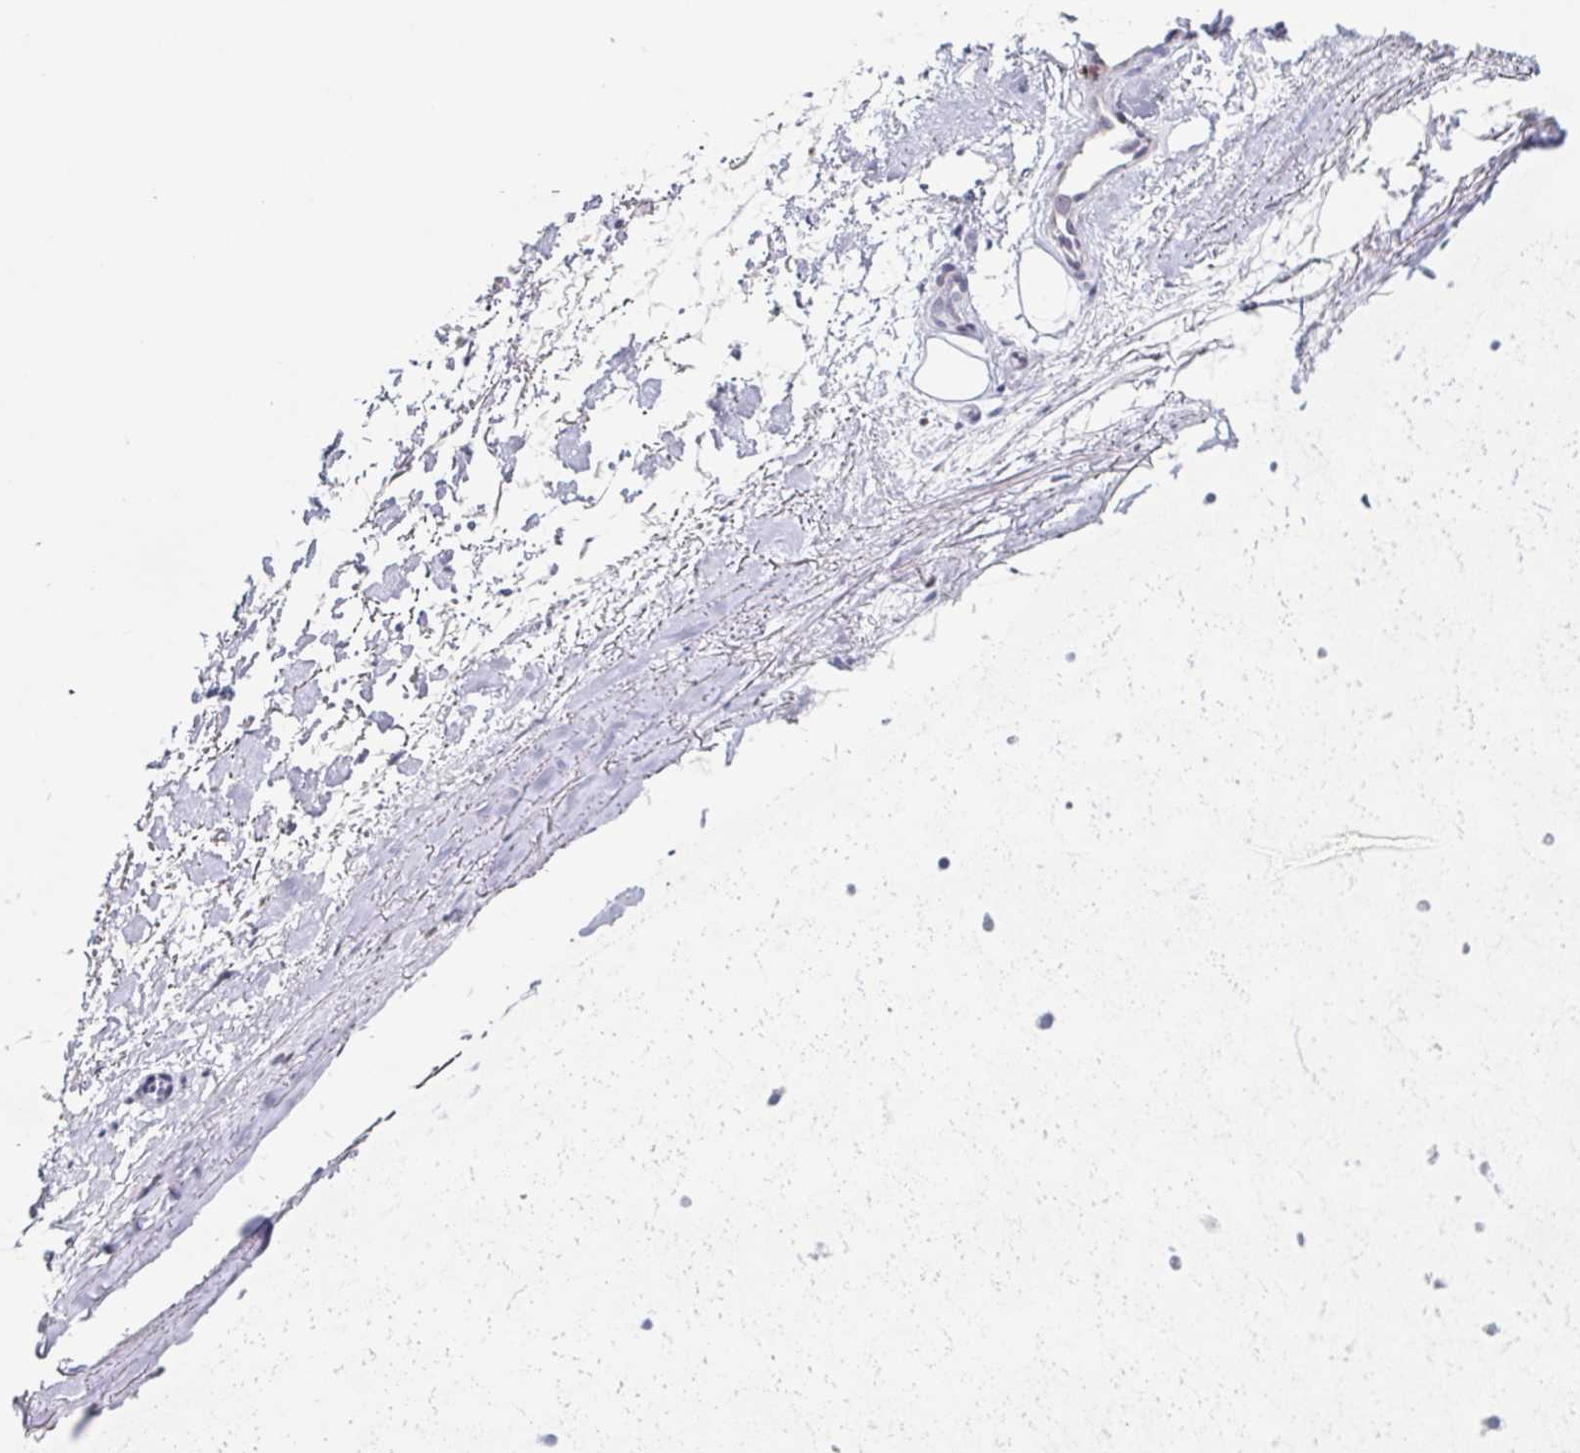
{"staining": {"intensity": "negative", "quantity": "none", "location": "none"}, "tissue": "adipose tissue", "cell_type": "Adipocytes", "image_type": "normal", "snomed": [{"axis": "morphology", "description": "Normal tissue, NOS"}, {"axis": "topography", "description": "Cartilage tissue"}], "caption": "A micrograph of adipose tissue stained for a protein exhibits no brown staining in adipocytes. (Immunohistochemistry (ihc), brightfield microscopy, high magnification).", "gene": "BTBD7", "patient": {"sex": "male", "age": 65}}